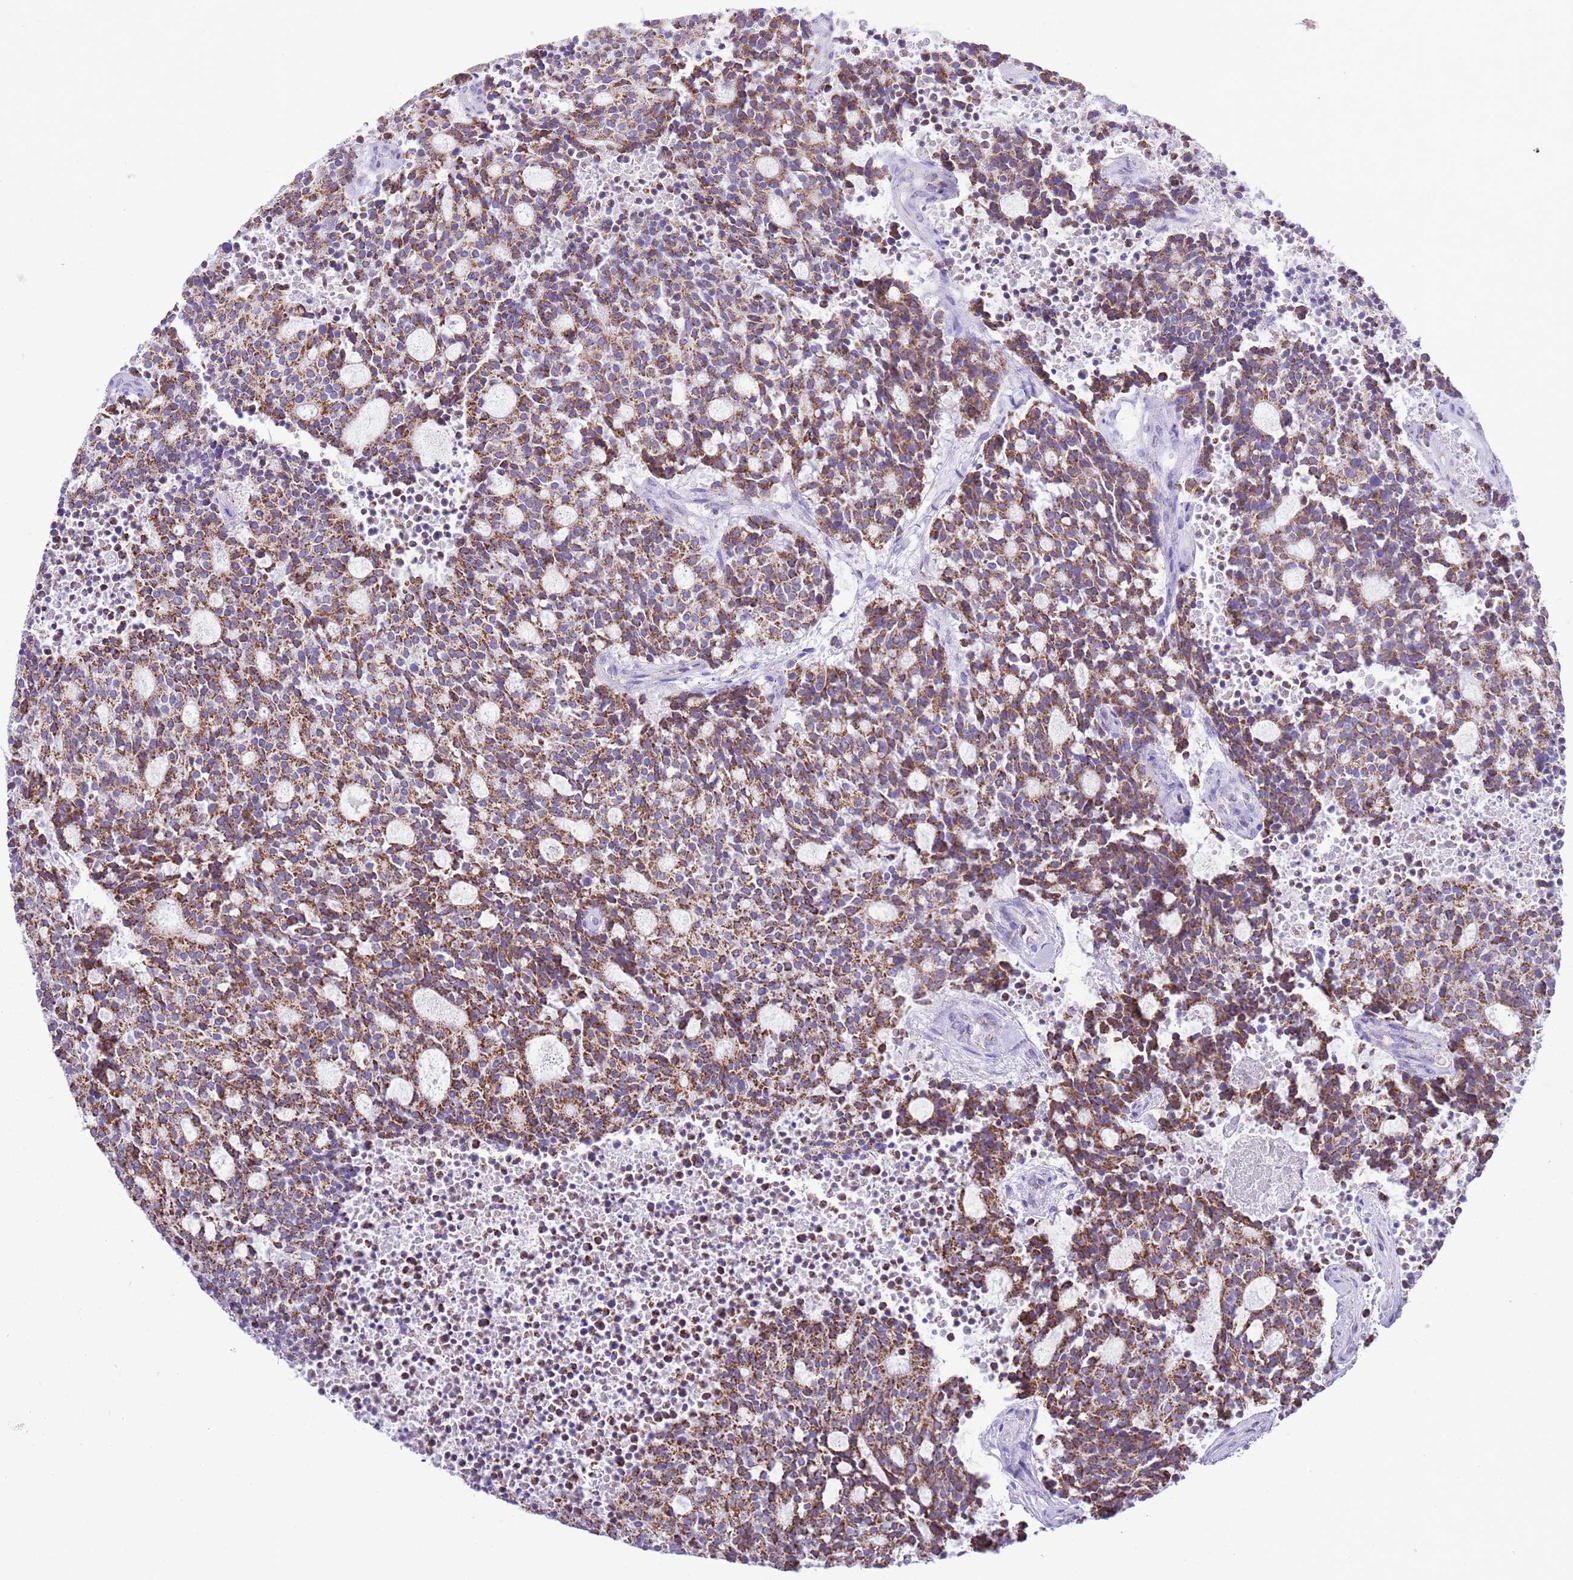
{"staining": {"intensity": "moderate", "quantity": ">75%", "location": "cytoplasmic/membranous"}, "tissue": "carcinoid", "cell_type": "Tumor cells", "image_type": "cancer", "snomed": [{"axis": "morphology", "description": "Carcinoid, malignant, NOS"}, {"axis": "topography", "description": "Pancreas"}], "caption": "Protein positivity by immunohistochemistry (IHC) displays moderate cytoplasmic/membranous staining in approximately >75% of tumor cells in carcinoid.", "gene": "ATP6V1B1", "patient": {"sex": "female", "age": 54}}